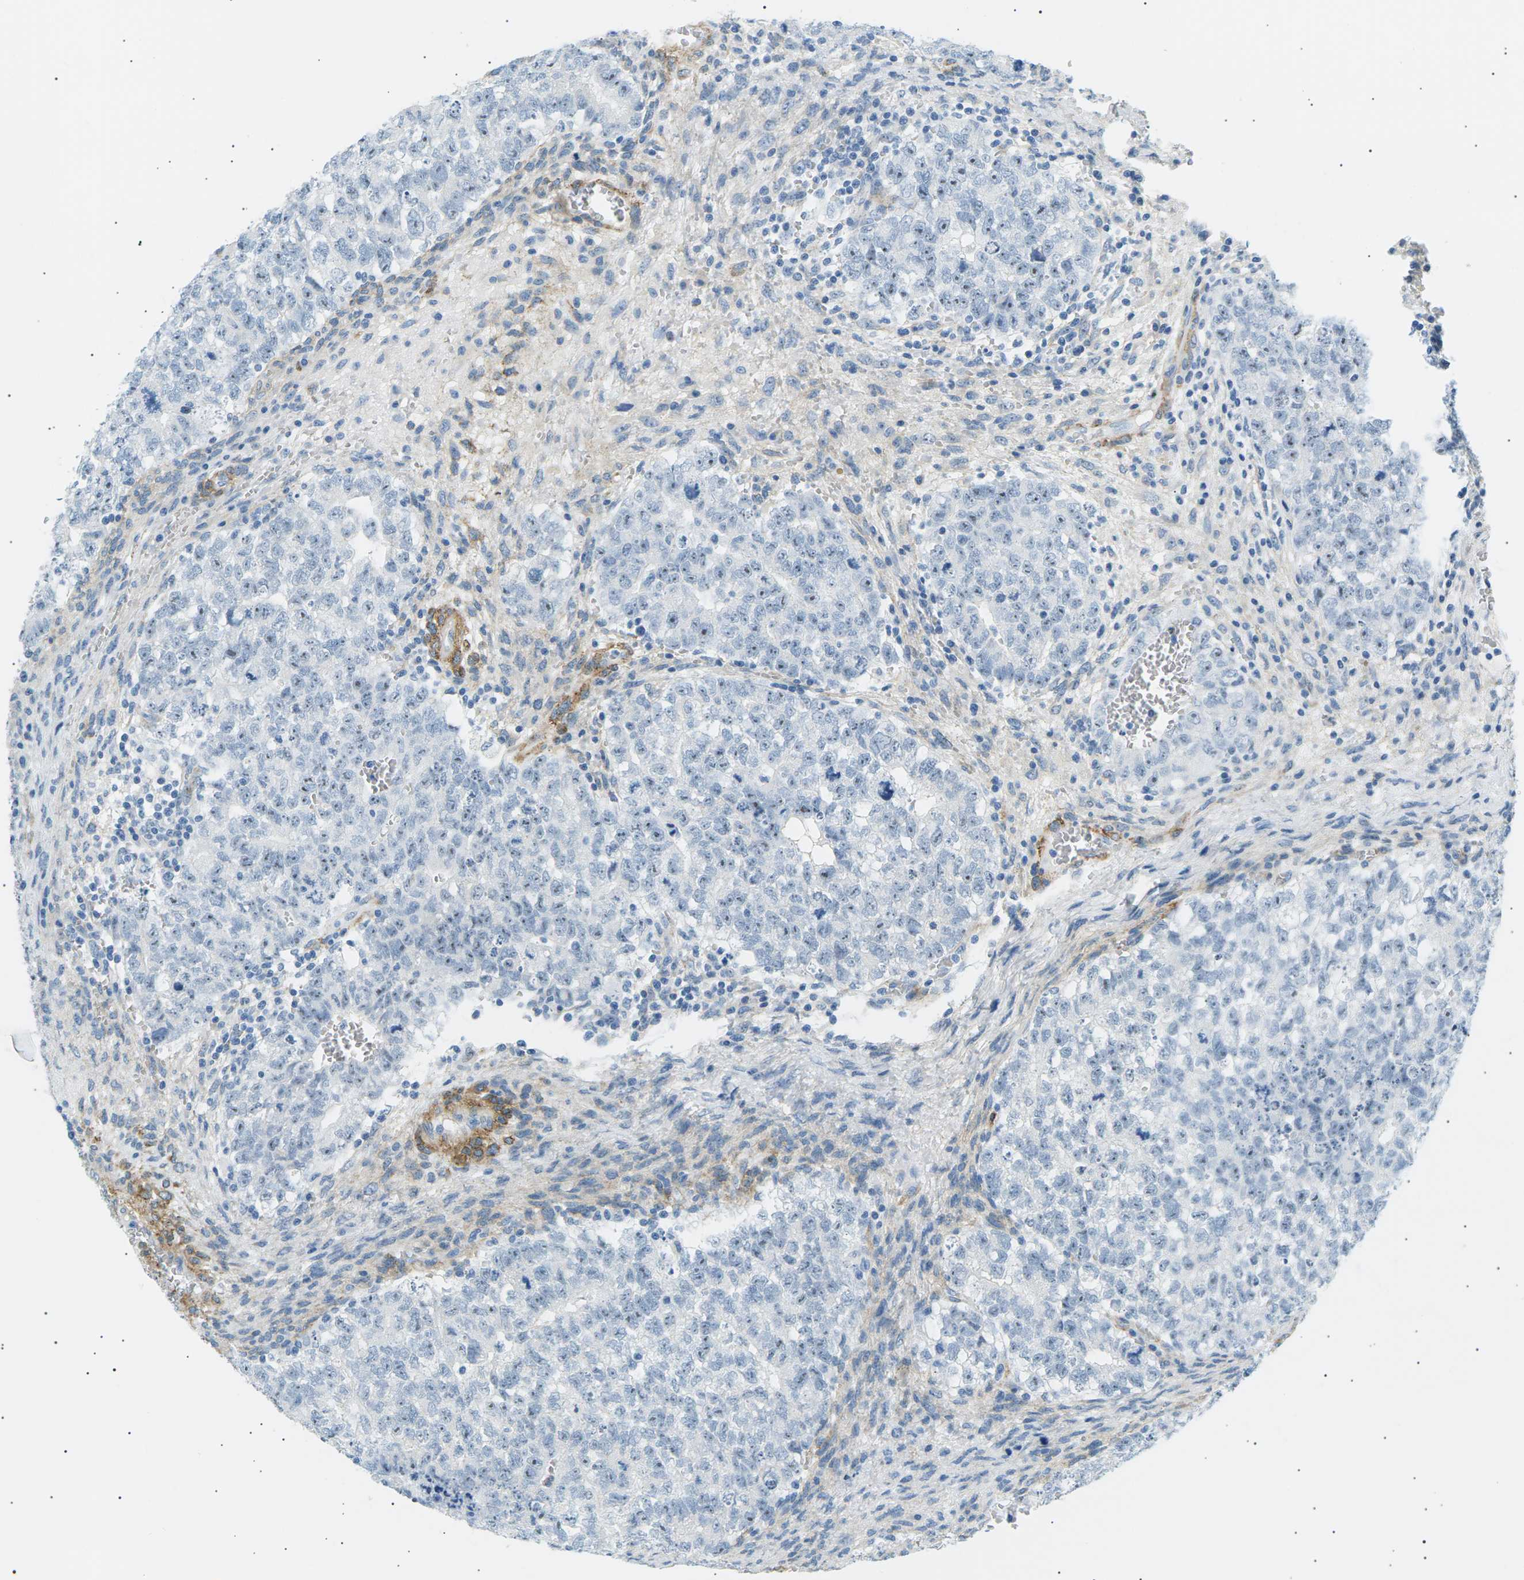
{"staining": {"intensity": "negative", "quantity": "none", "location": "none"}, "tissue": "testis cancer", "cell_type": "Tumor cells", "image_type": "cancer", "snomed": [{"axis": "morphology", "description": "Seminoma, NOS"}, {"axis": "morphology", "description": "Carcinoma, Embryonal, NOS"}, {"axis": "topography", "description": "Testis"}], "caption": "An image of human testis seminoma is negative for staining in tumor cells.", "gene": "SEPTIN5", "patient": {"sex": "male", "age": 38}}